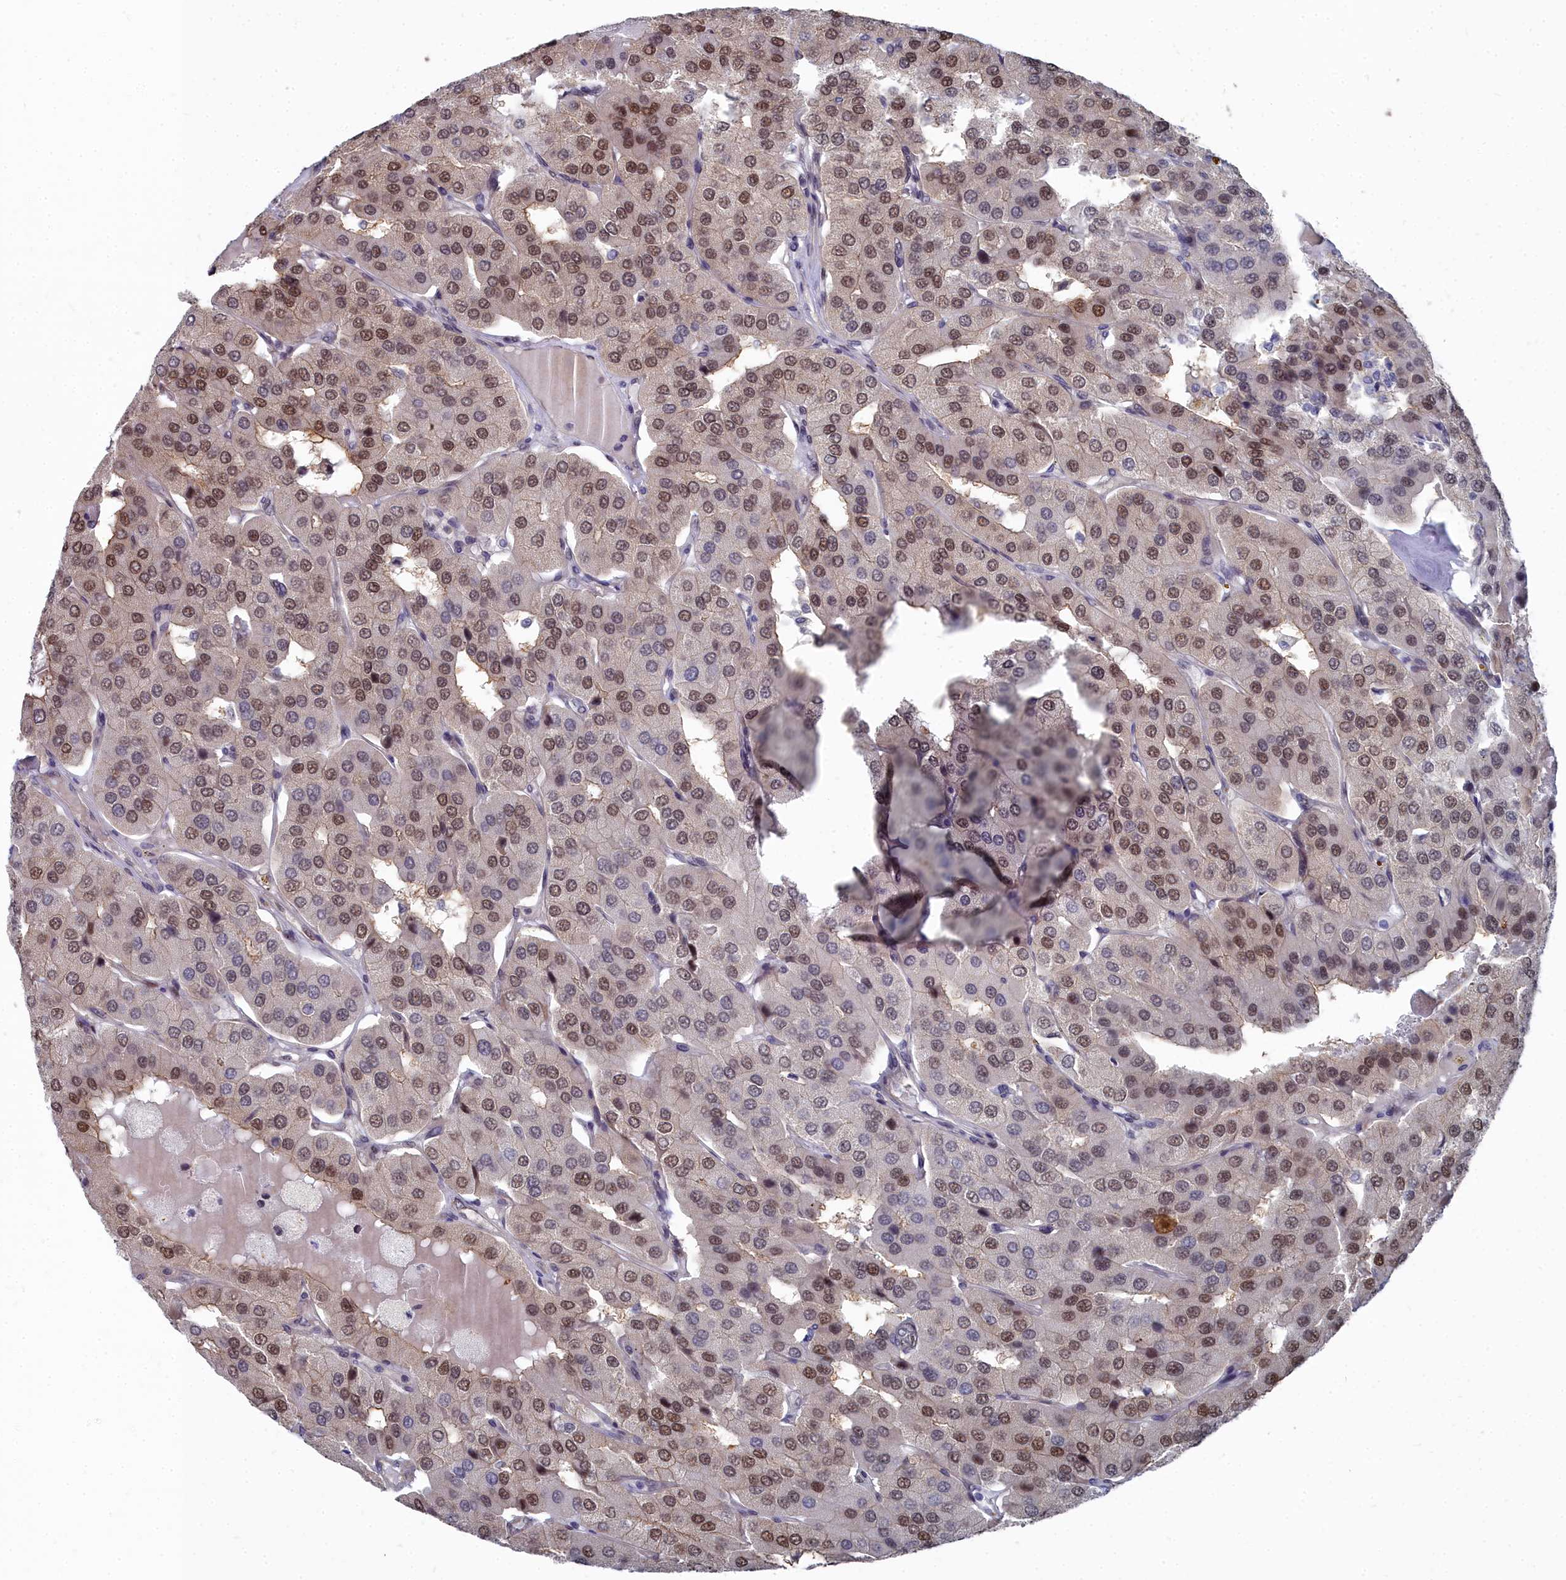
{"staining": {"intensity": "moderate", "quantity": ">75%", "location": "nuclear"}, "tissue": "parathyroid gland", "cell_type": "Glandular cells", "image_type": "normal", "snomed": [{"axis": "morphology", "description": "Normal tissue, NOS"}, {"axis": "morphology", "description": "Adenoma, NOS"}, {"axis": "topography", "description": "Parathyroid gland"}], "caption": "A brown stain labels moderate nuclear staining of a protein in glandular cells of normal human parathyroid gland. Immunohistochemistry stains the protein of interest in brown and the nuclei are stained blue.", "gene": "RPS27A", "patient": {"sex": "female", "age": 86}}